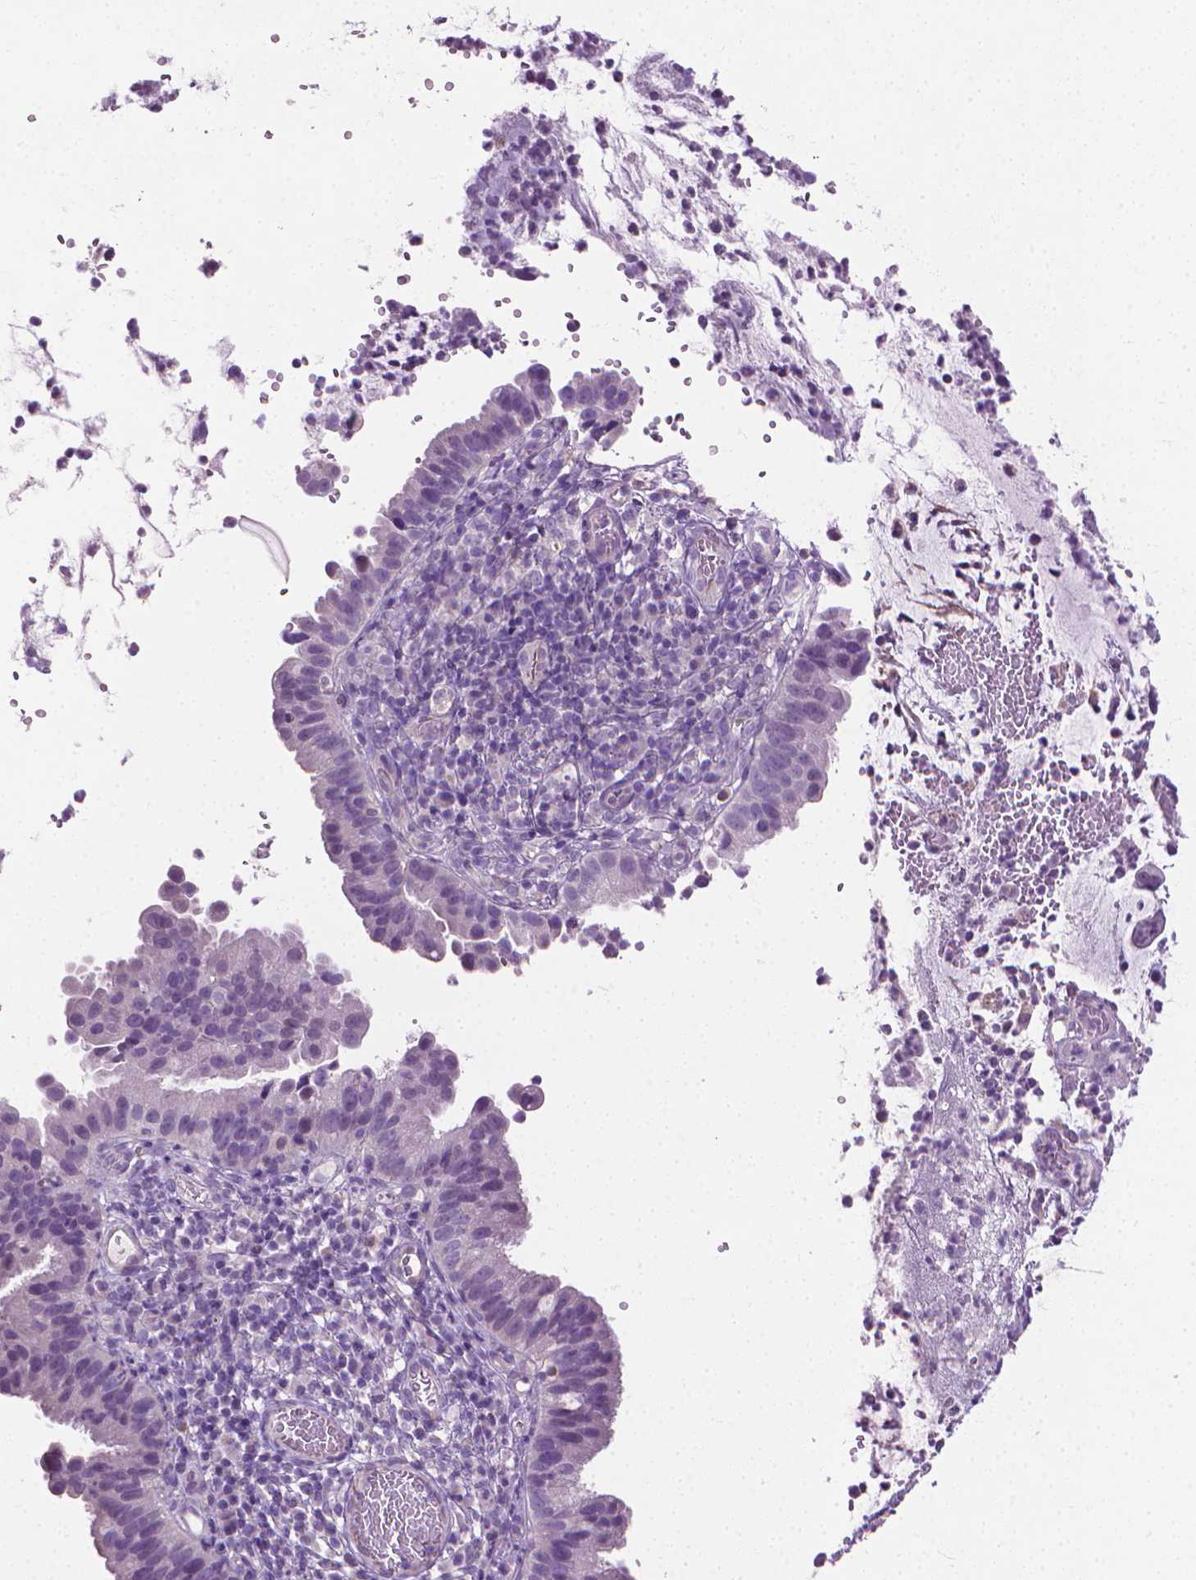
{"staining": {"intensity": "negative", "quantity": "none", "location": "none"}, "tissue": "cervical cancer", "cell_type": "Tumor cells", "image_type": "cancer", "snomed": [{"axis": "morphology", "description": "Adenocarcinoma, NOS"}, {"axis": "topography", "description": "Cervix"}], "caption": "This photomicrograph is of cervical cancer stained with IHC to label a protein in brown with the nuclei are counter-stained blue. There is no expression in tumor cells.", "gene": "KRT73", "patient": {"sex": "female", "age": 34}}